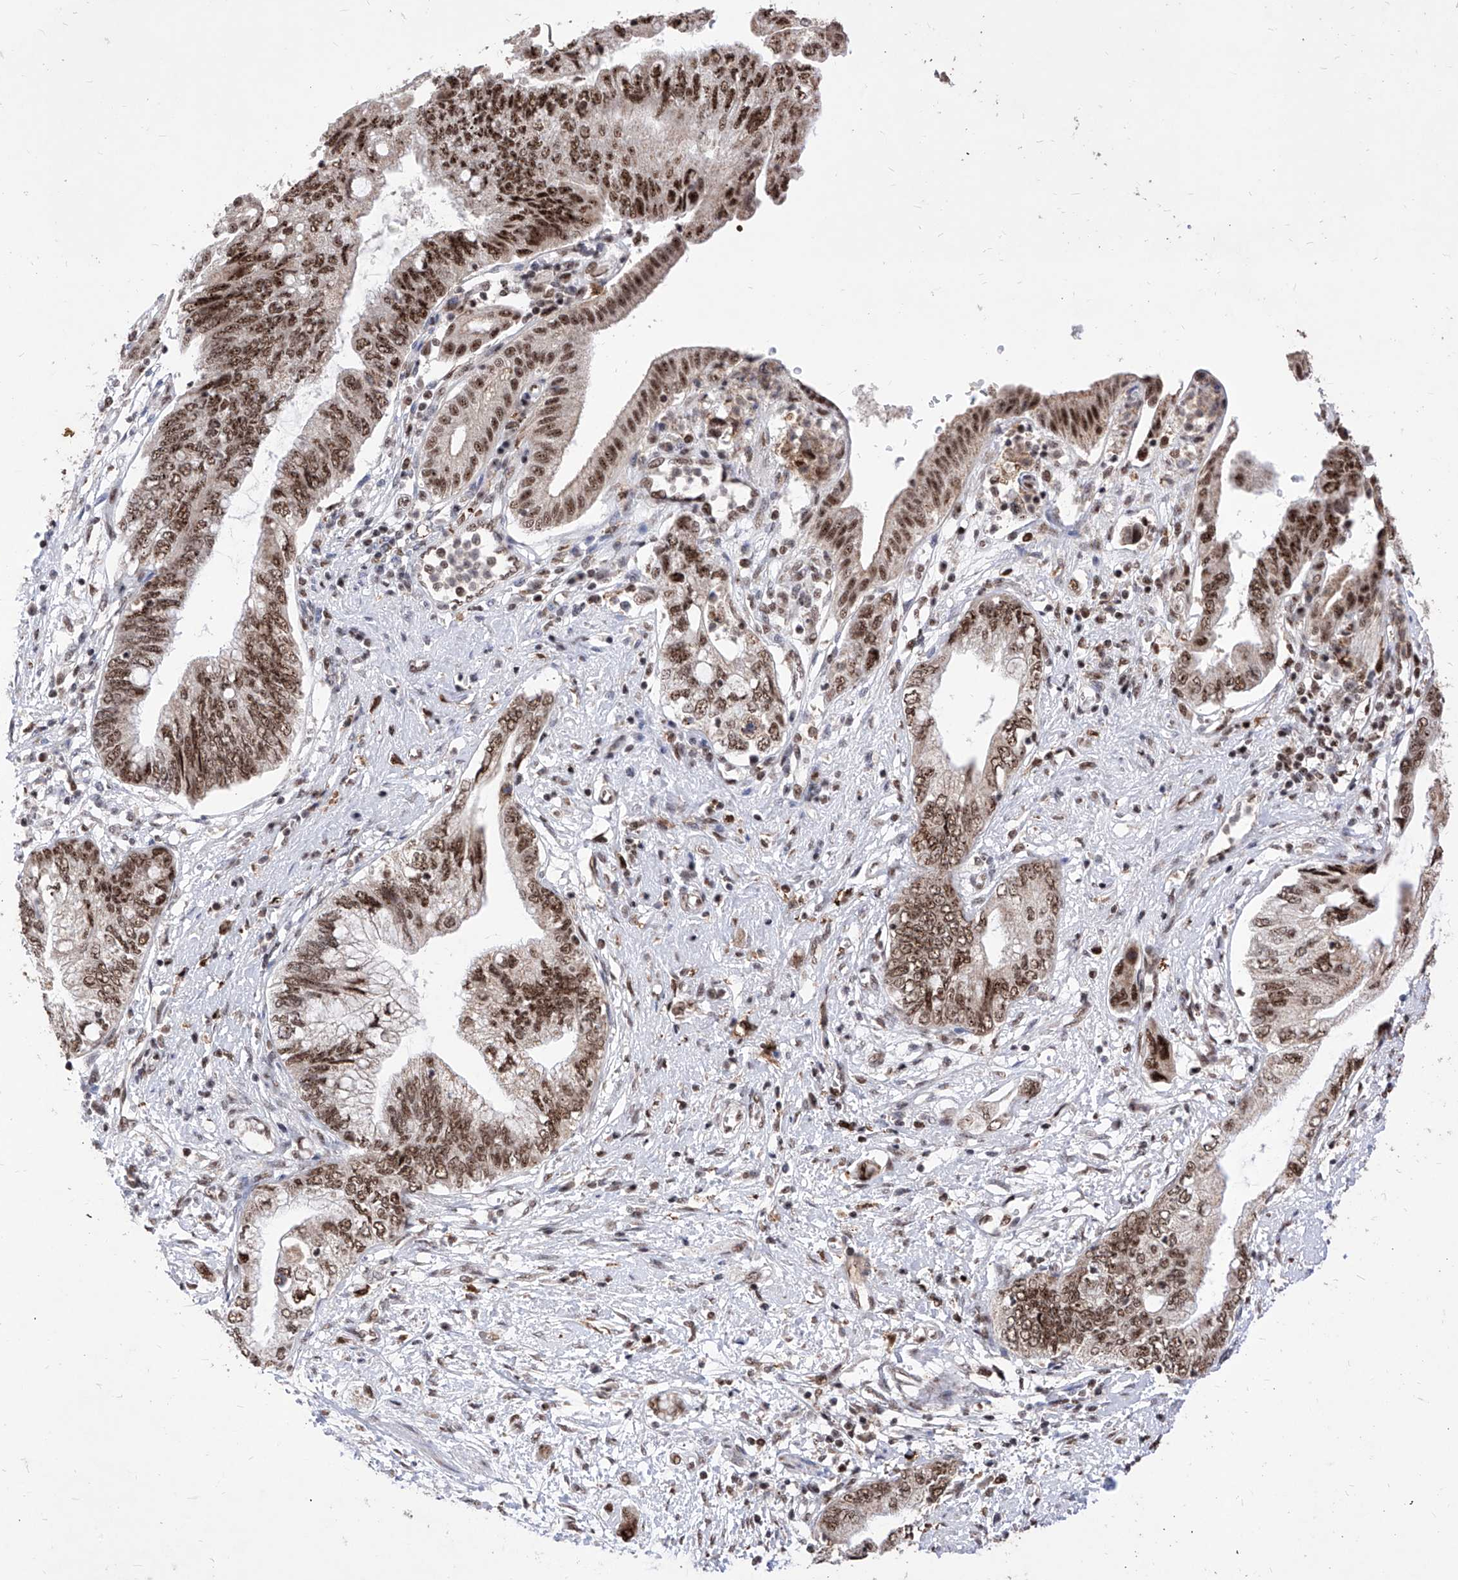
{"staining": {"intensity": "moderate", "quantity": ">75%", "location": "nuclear"}, "tissue": "pancreatic cancer", "cell_type": "Tumor cells", "image_type": "cancer", "snomed": [{"axis": "morphology", "description": "Adenocarcinoma, NOS"}, {"axis": "topography", "description": "Pancreas"}], "caption": "The micrograph shows a brown stain indicating the presence of a protein in the nuclear of tumor cells in pancreatic cancer. Nuclei are stained in blue.", "gene": "PHF5A", "patient": {"sex": "female", "age": 73}}